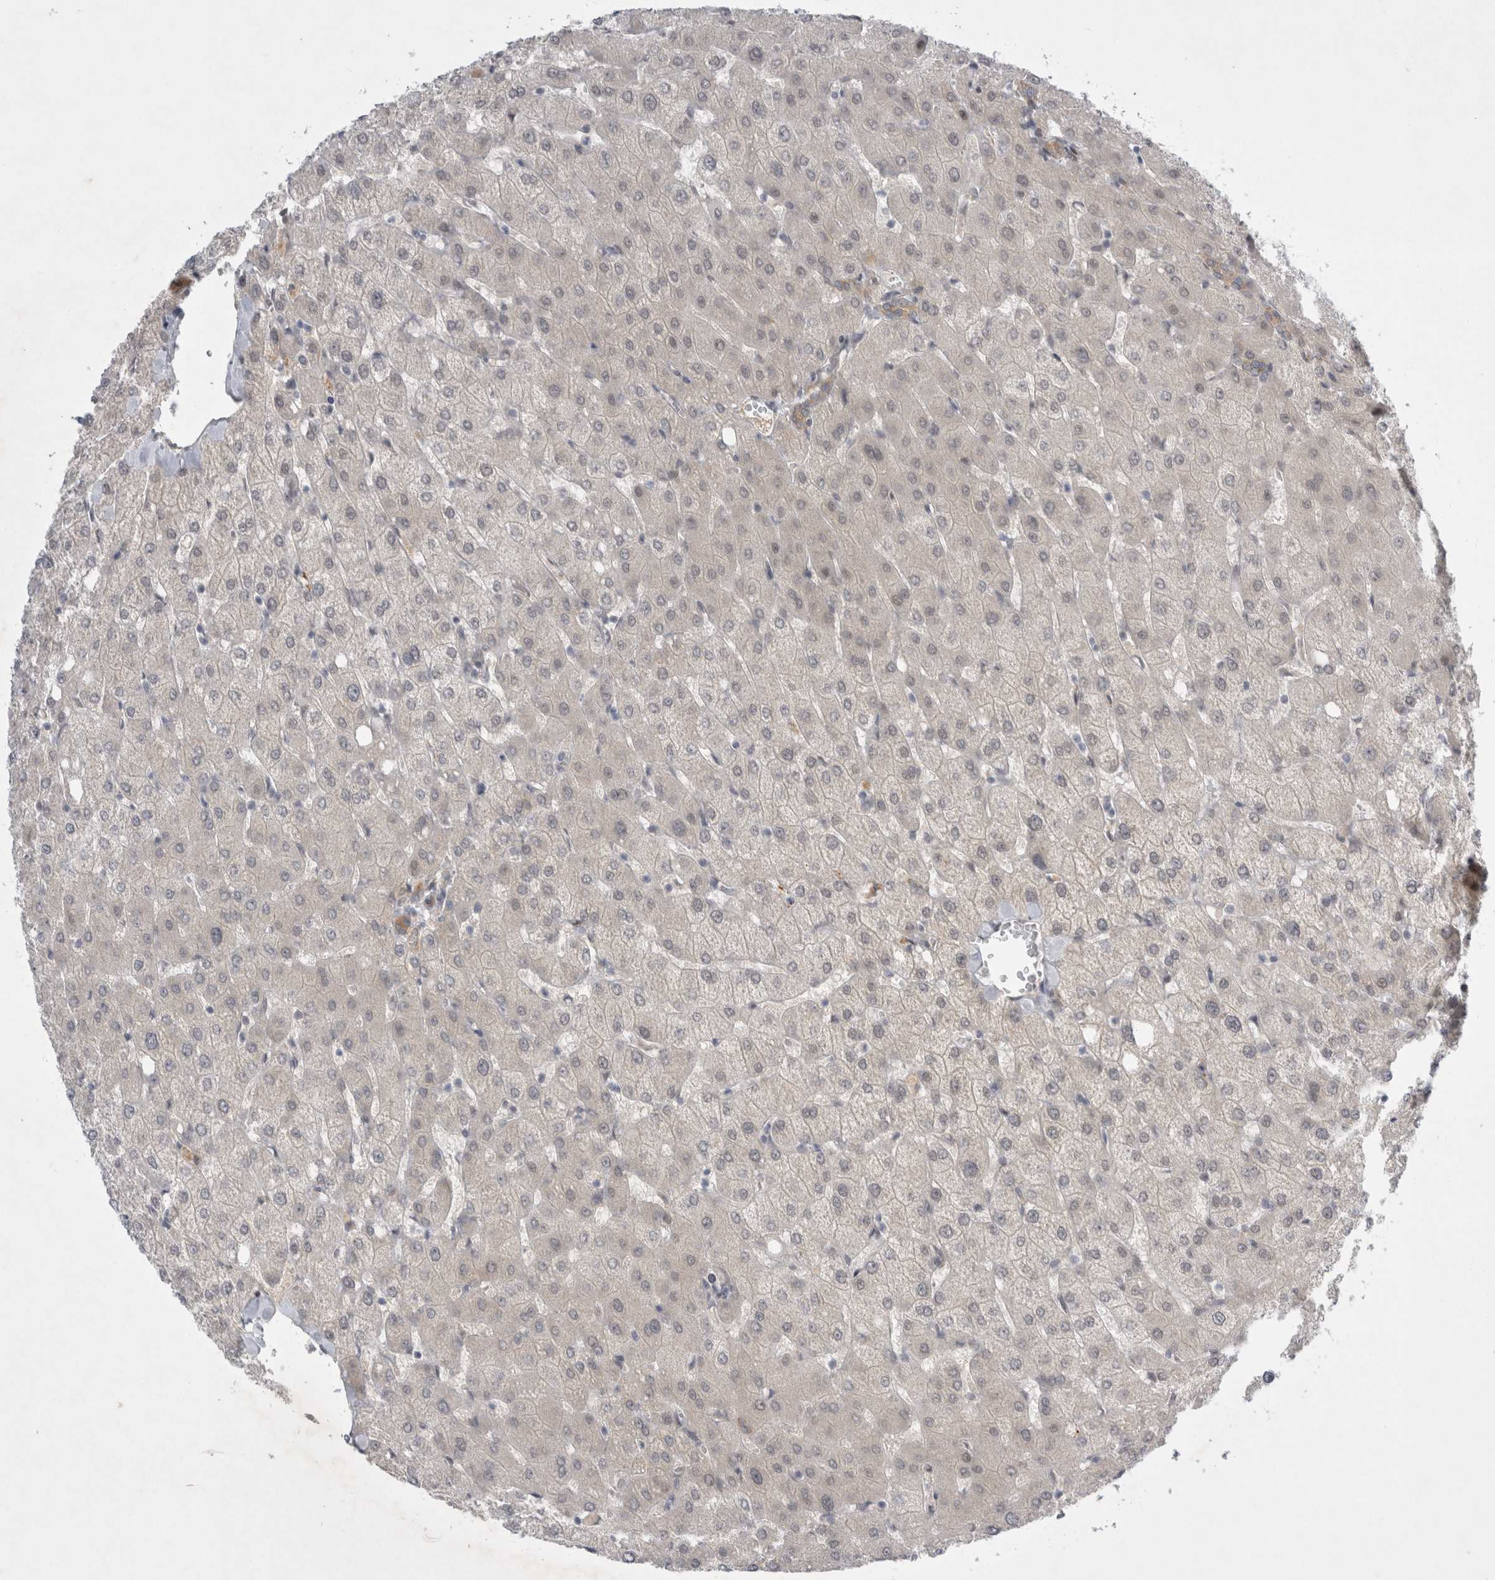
{"staining": {"intensity": "moderate", "quantity": "25%-75%", "location": "cytoplasmic/membranous"}, "tissue": "liver", "cell_type": "Cholangiocytes", "image_type": "normal", "snomed": [{"axis": "morphology", "description": "Normal tissue, NOS"}, {"axis": "topography", "description": "Liver"}], "caption": "Protein staining exhibits moderate cytoplasmic/membranous positivity in about 25%-75% of cholangiocytes in unremarkable liver.", "gene": "WIPF2", "patient": {"sex": "female", "age": 54}}